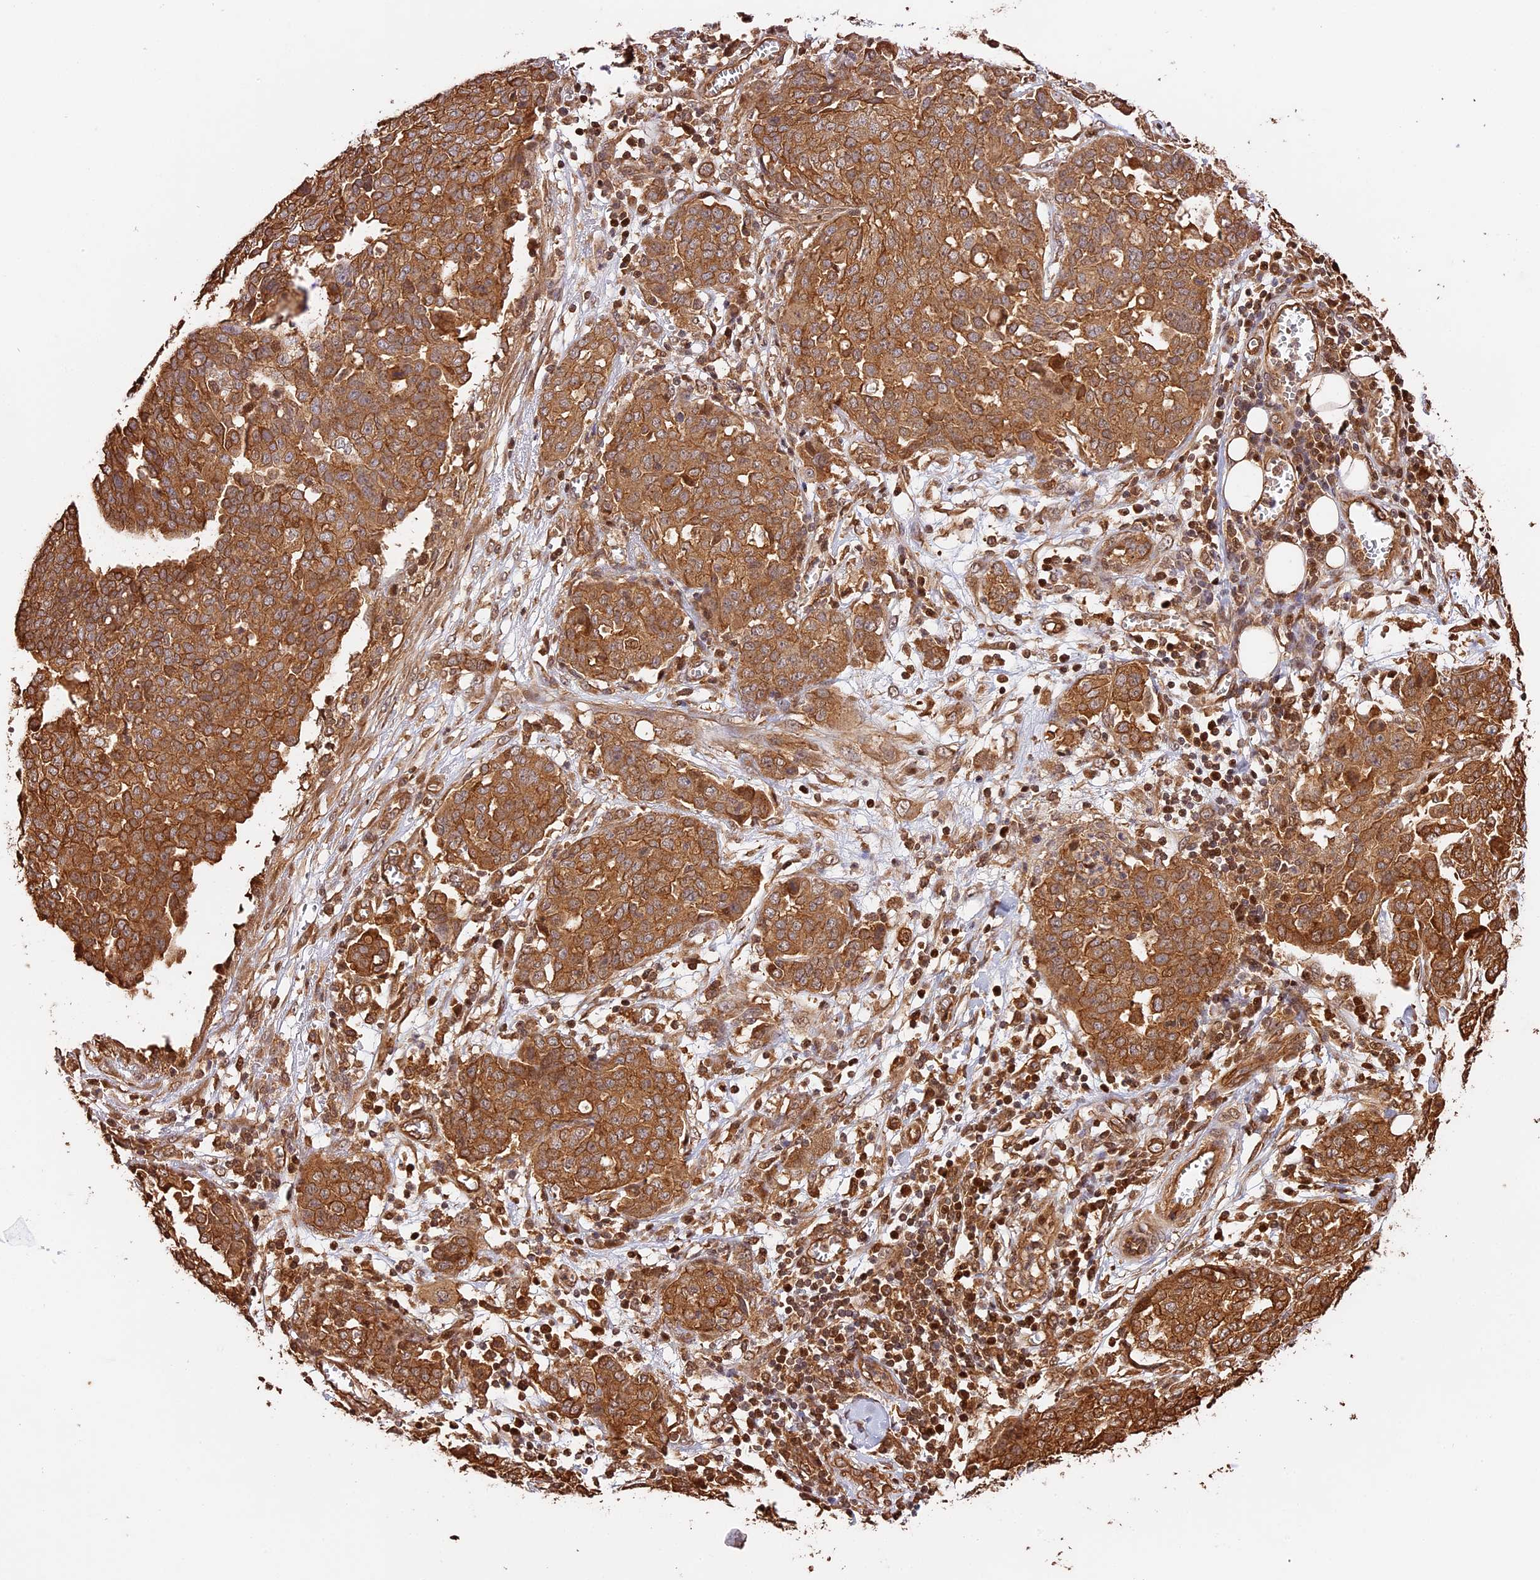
{"staining": {"intensity": "moderate", "quantity": ">75%", "location": "cytoplasmic/membranous"}, "tissue": "ovarian cancer", "cell_type": "Tumor cells", "image_type": "cancer", "snomed": [{"axis": "morphology", "description": "Cystadenocarcinoma, serous, NOS"}, {"axis": "topography", "description": "Soft tissue"}, {"axis": "topography", "description": "Ovary"}], "caption": "DAB (3,3'-diaminobenzidine) immunohistochemical staining of ovarian cancer reveals moderate cytoplasmic/membranous protein expression in about >75% of tumor cells. (IHC, brightfield microscopy, high magnification).", "gene": "PPP1R37", "patient": {"sex": "female", "age": 57}}